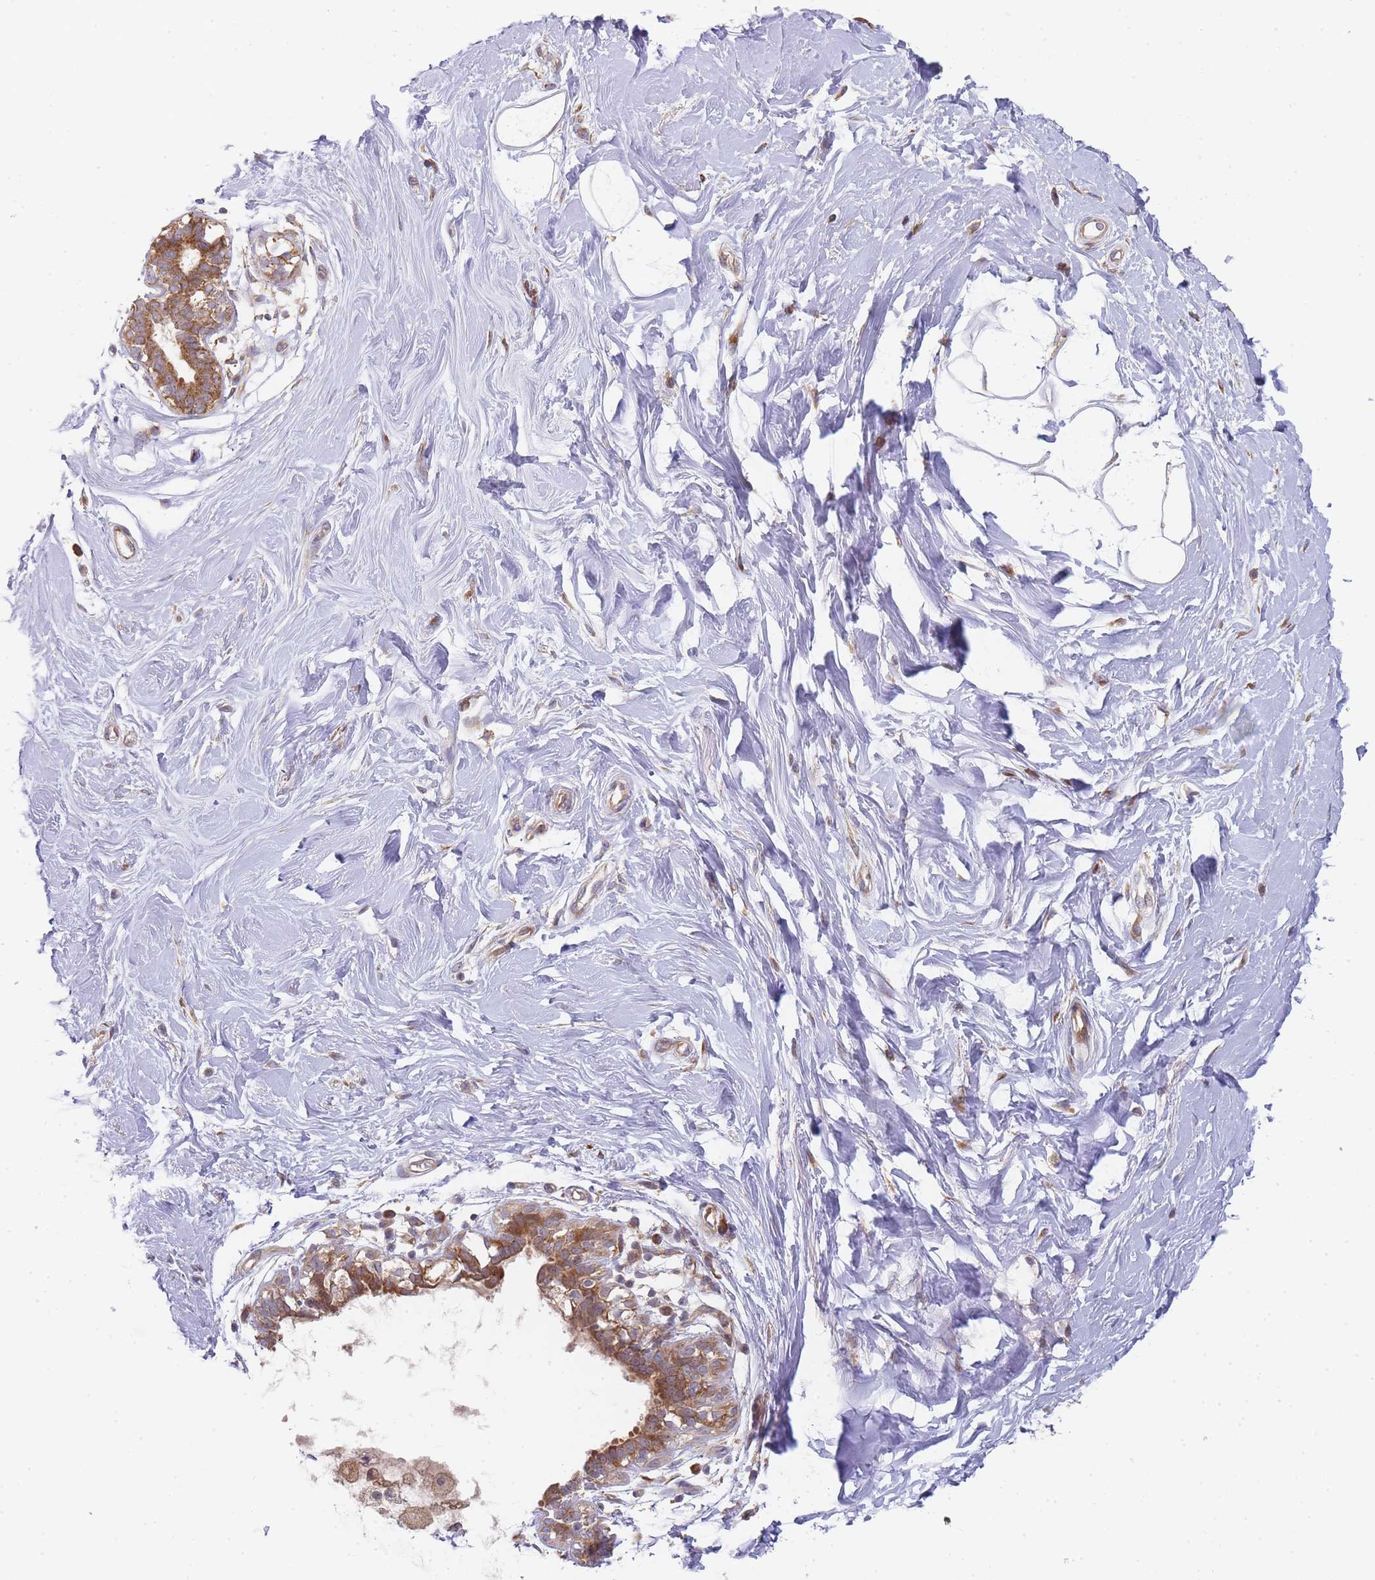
{"staining": {"intensity": "negative", "quantity": "none", "location": "none"}, "tissue": "adipose tissue", "cell_type": "Adipocytes", "image_type": "normal", "snomed": [{"axis": "morphology", "description": "Normal tissue, NOS"}, {"axis": "topography", "description": "Breast"}], "caption": "The immunohistochemistry (IHC) image has no significant staining in adipocytes of adipose tissue.", "gene": "TRIM26", "patient": {"sex": "female", "age": 26}}